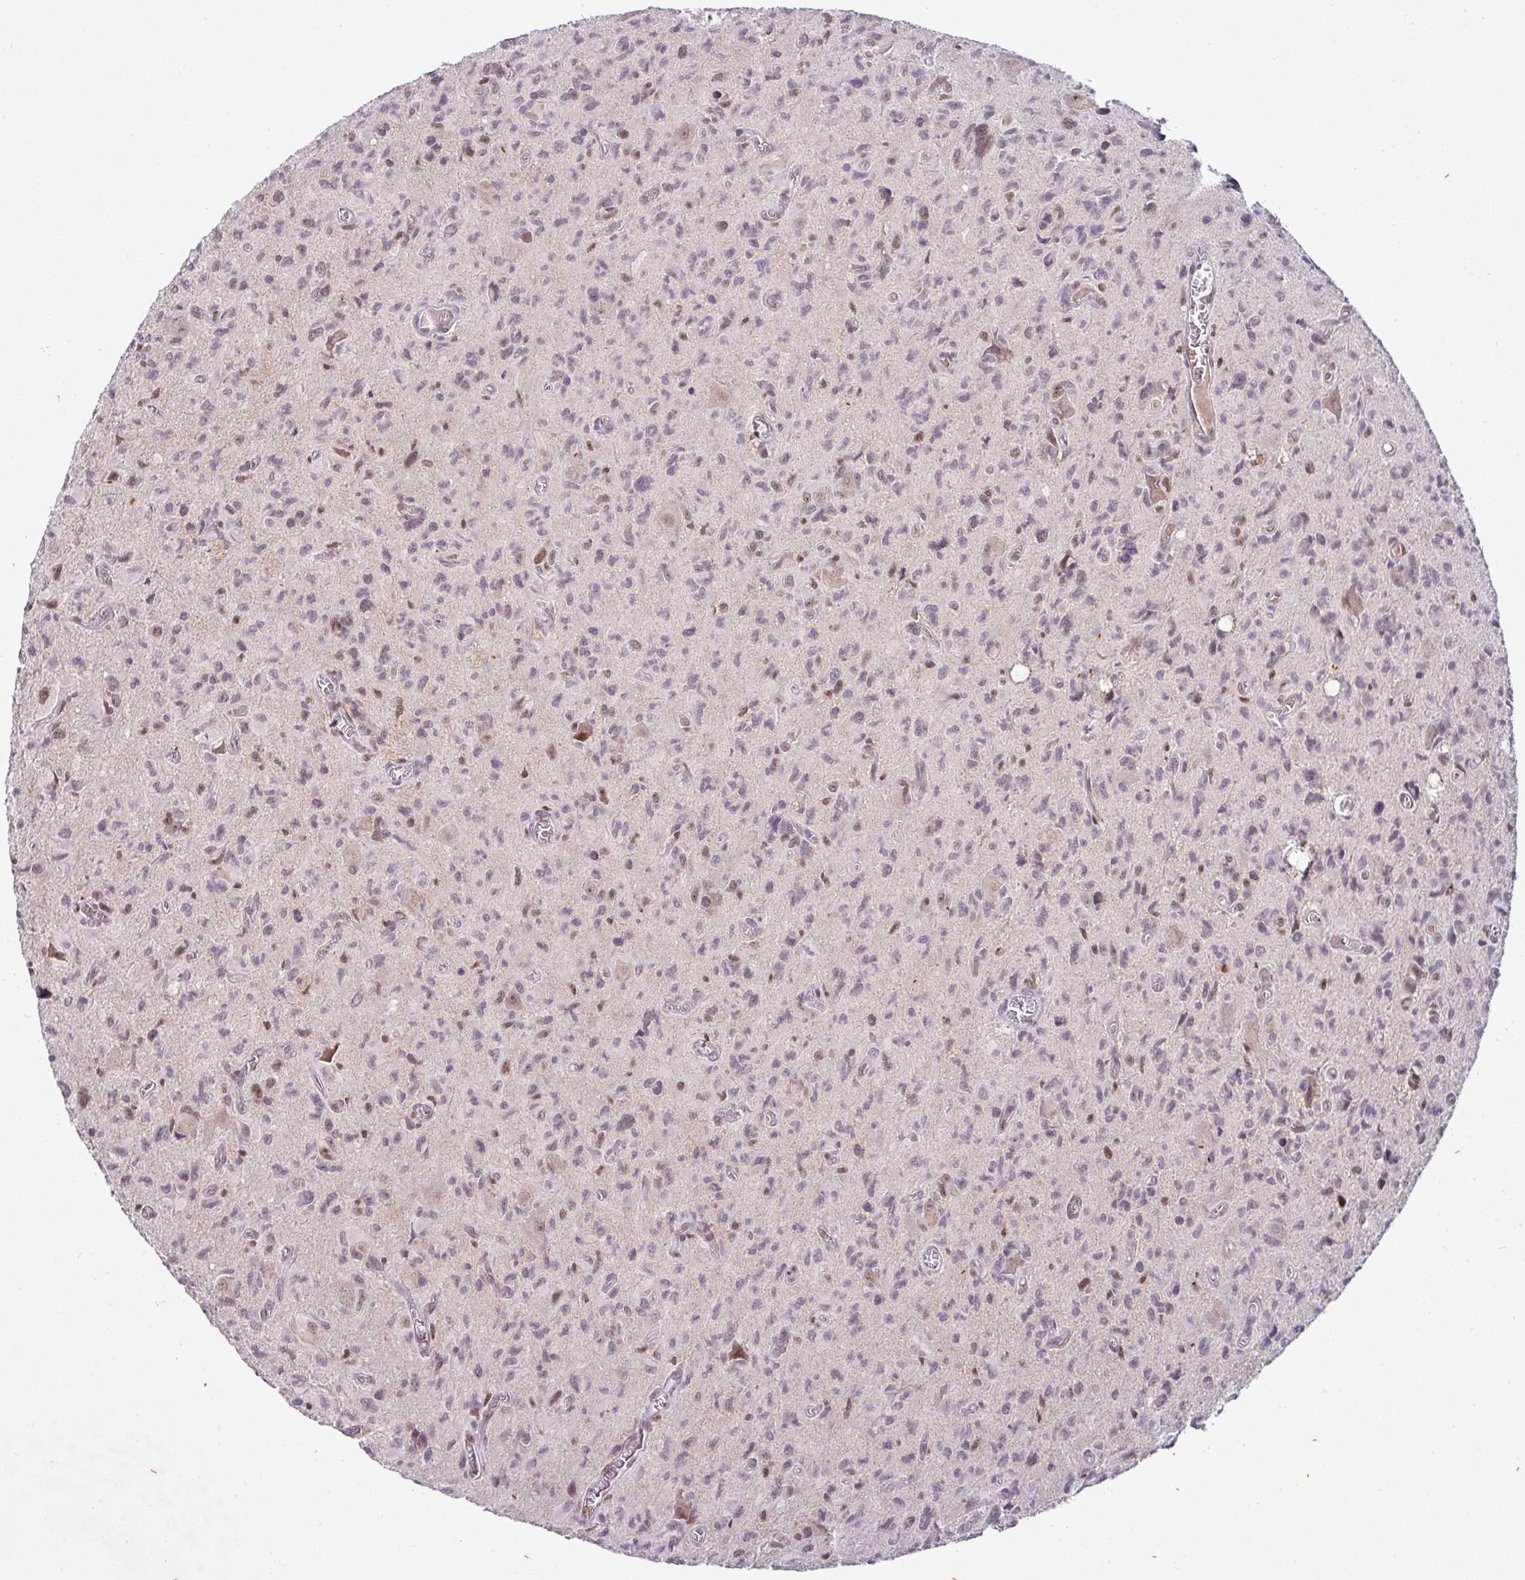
{"staining": {"intensity": "weak", "quantity": "<25%", "location": "nuclear"}, "tissue": "glioma", "cell_type": "Tumor cells", "image_type": "cancer", "snomed": [{"axis": "morphology", "description": "Glioma, malignant, High grade"}, {"axis": "topography", "description": "Brain"}], "caption": "This is an immunohistochemistry histopathology image of human malignant glioma (high-grade). There is no positivity in tumor cells.", "gene": "KLF16", "patient": {"sex": "male", "age": 76}}